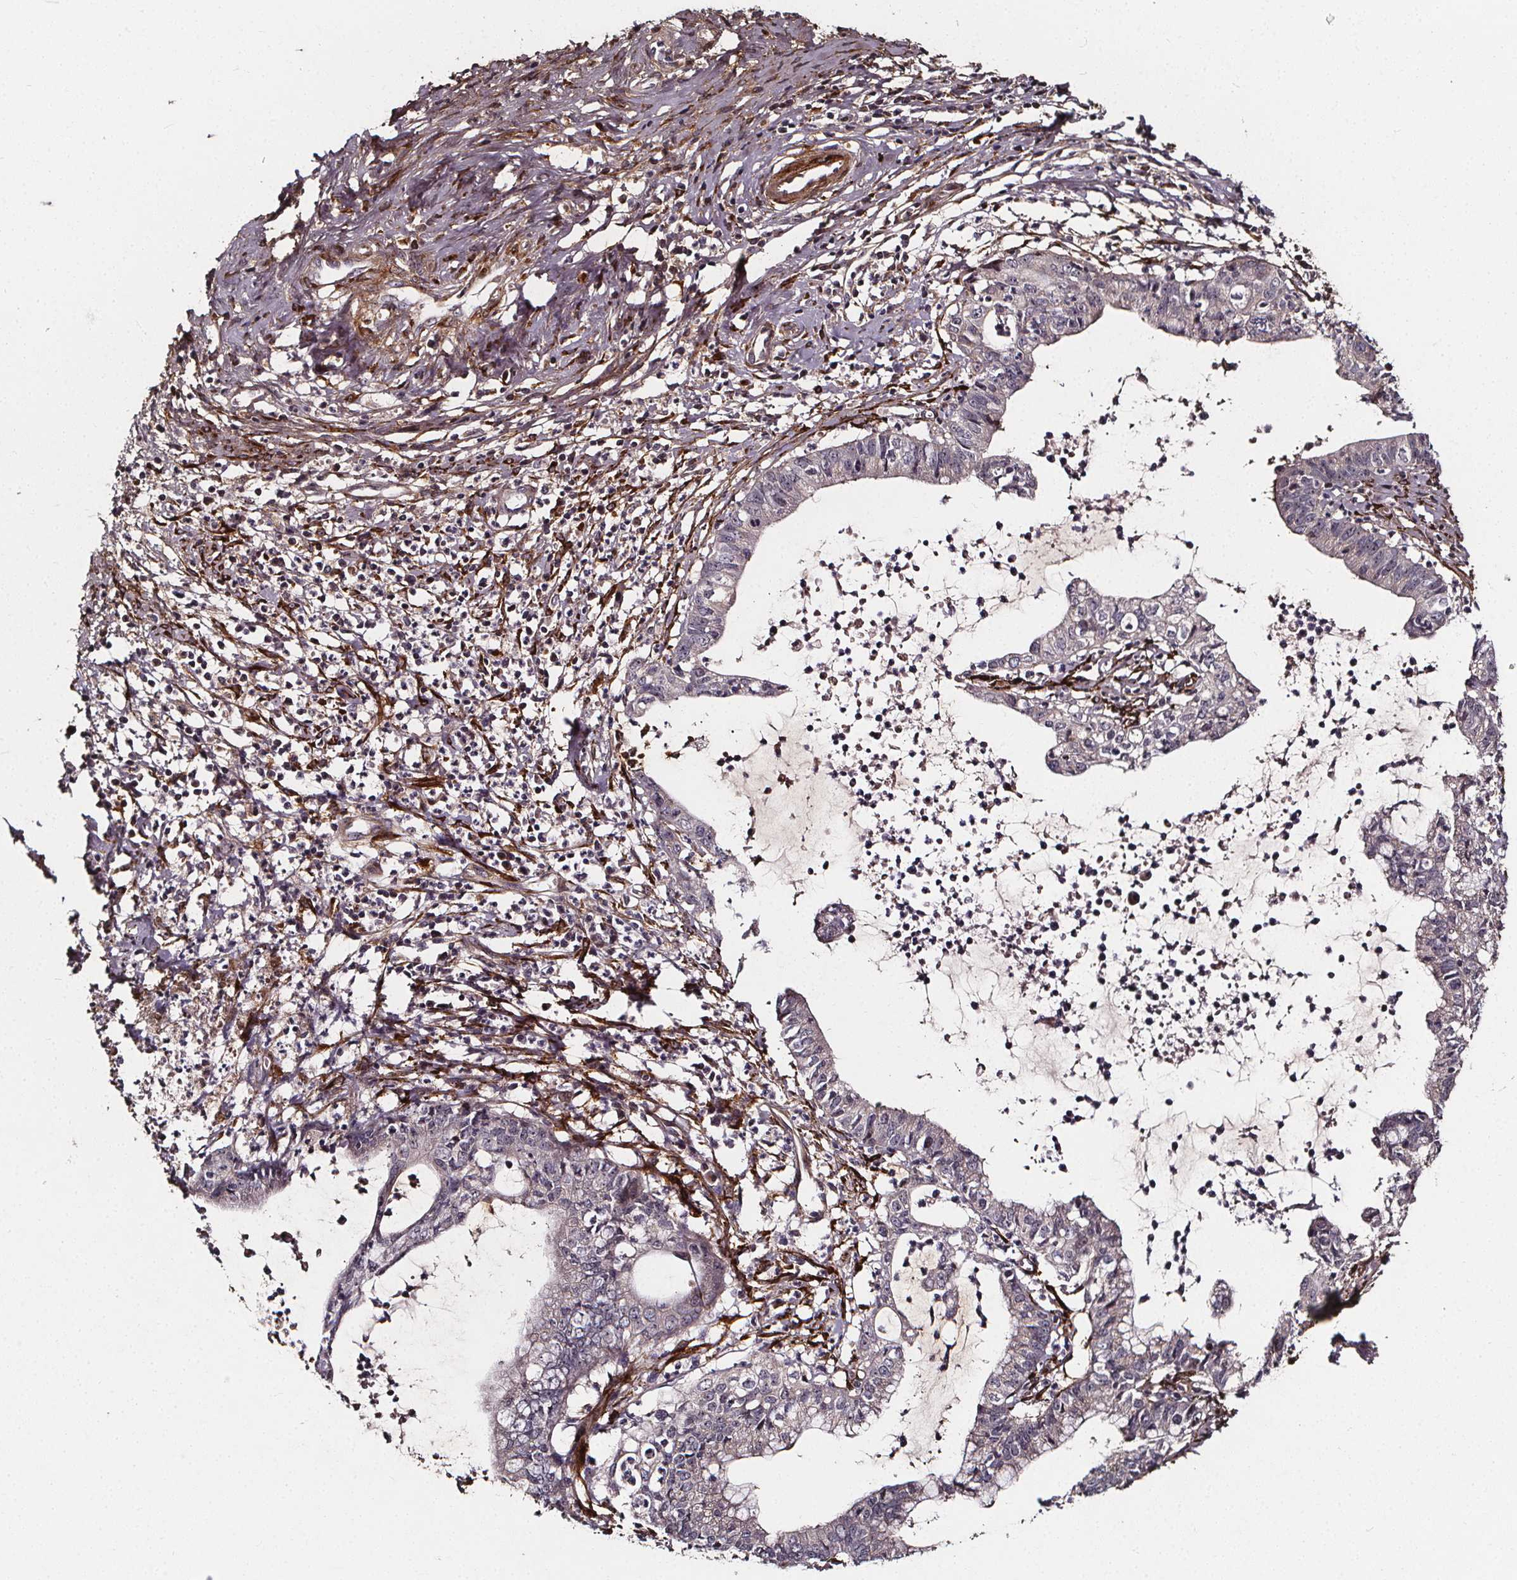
{"staining": {"intensity": "negative", "quantity": "none", "location": "none"}, "tissue": "cervical cancer", "cell_type": "Tumor cells", "image_type": "cancer", "snomed": [{"axis": "morphology", "description": "Normal tissue, NOS"}, {"axis": "morphology", "description": "Adenocarcinoma, NOS"}, {"axis": "topography", "description": "Cervix"}], "caption": "This is a photomicrograph of IHC staining of cervical cancer, which shows no staining in tumor cells.", "gene": "AEBP1", "patient": {"sex": "female", "age": 38}}